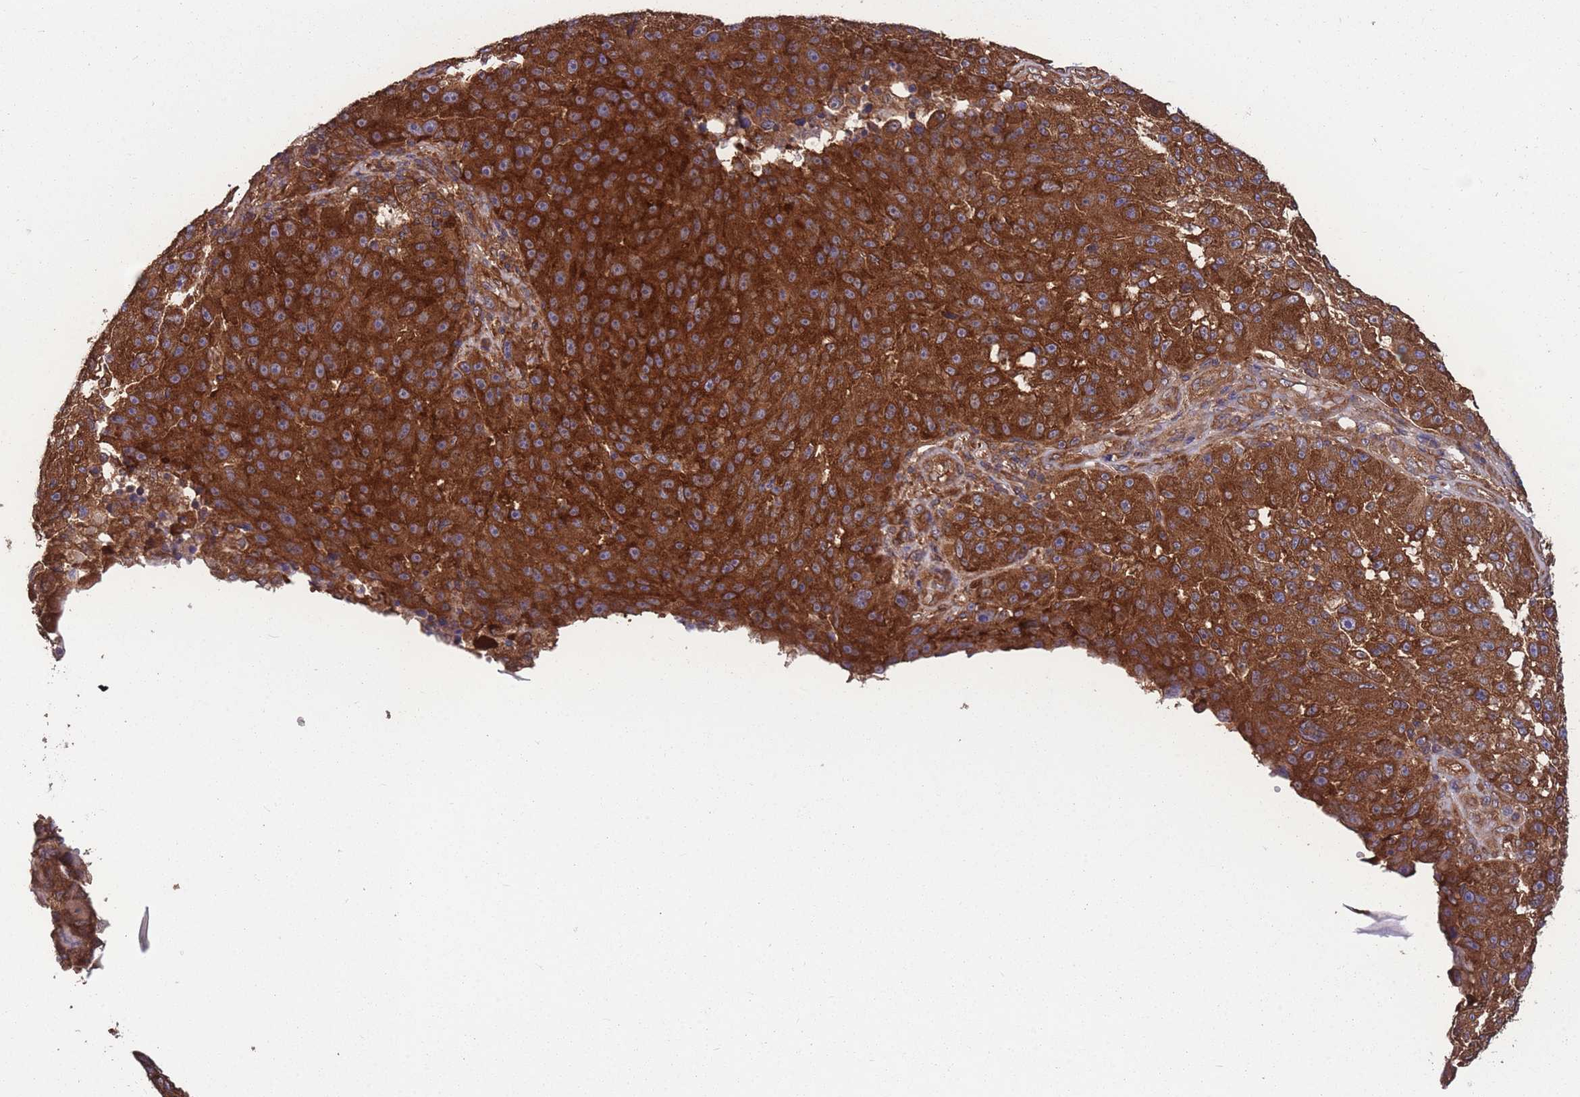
{"staining": {"intensity": "strong", "quantity": ">75%", "location": "cytoplasmic/membranous"}, "tissue": "melanoma", "cell_type": "Tumor cells", "image_type": "cancer", "snomed": [{"axis": "morphology", "description": "Malignant melanoma, NOS"}, {"axis": "topography", "description": "Skin"}], "caption": "Immunohistochemistry (IHC) image of neoplastic tissue: melanoma stained using immunohistochemistry (IHC) exhibits high levels of strong protein expression localized specifically in the cytoplasmic/membranous of tumor cells, appearing as a cytoplasmic/membranous brown color.", "gene": "ZPR1", "patient": {"sex": "male", "age": 53}}